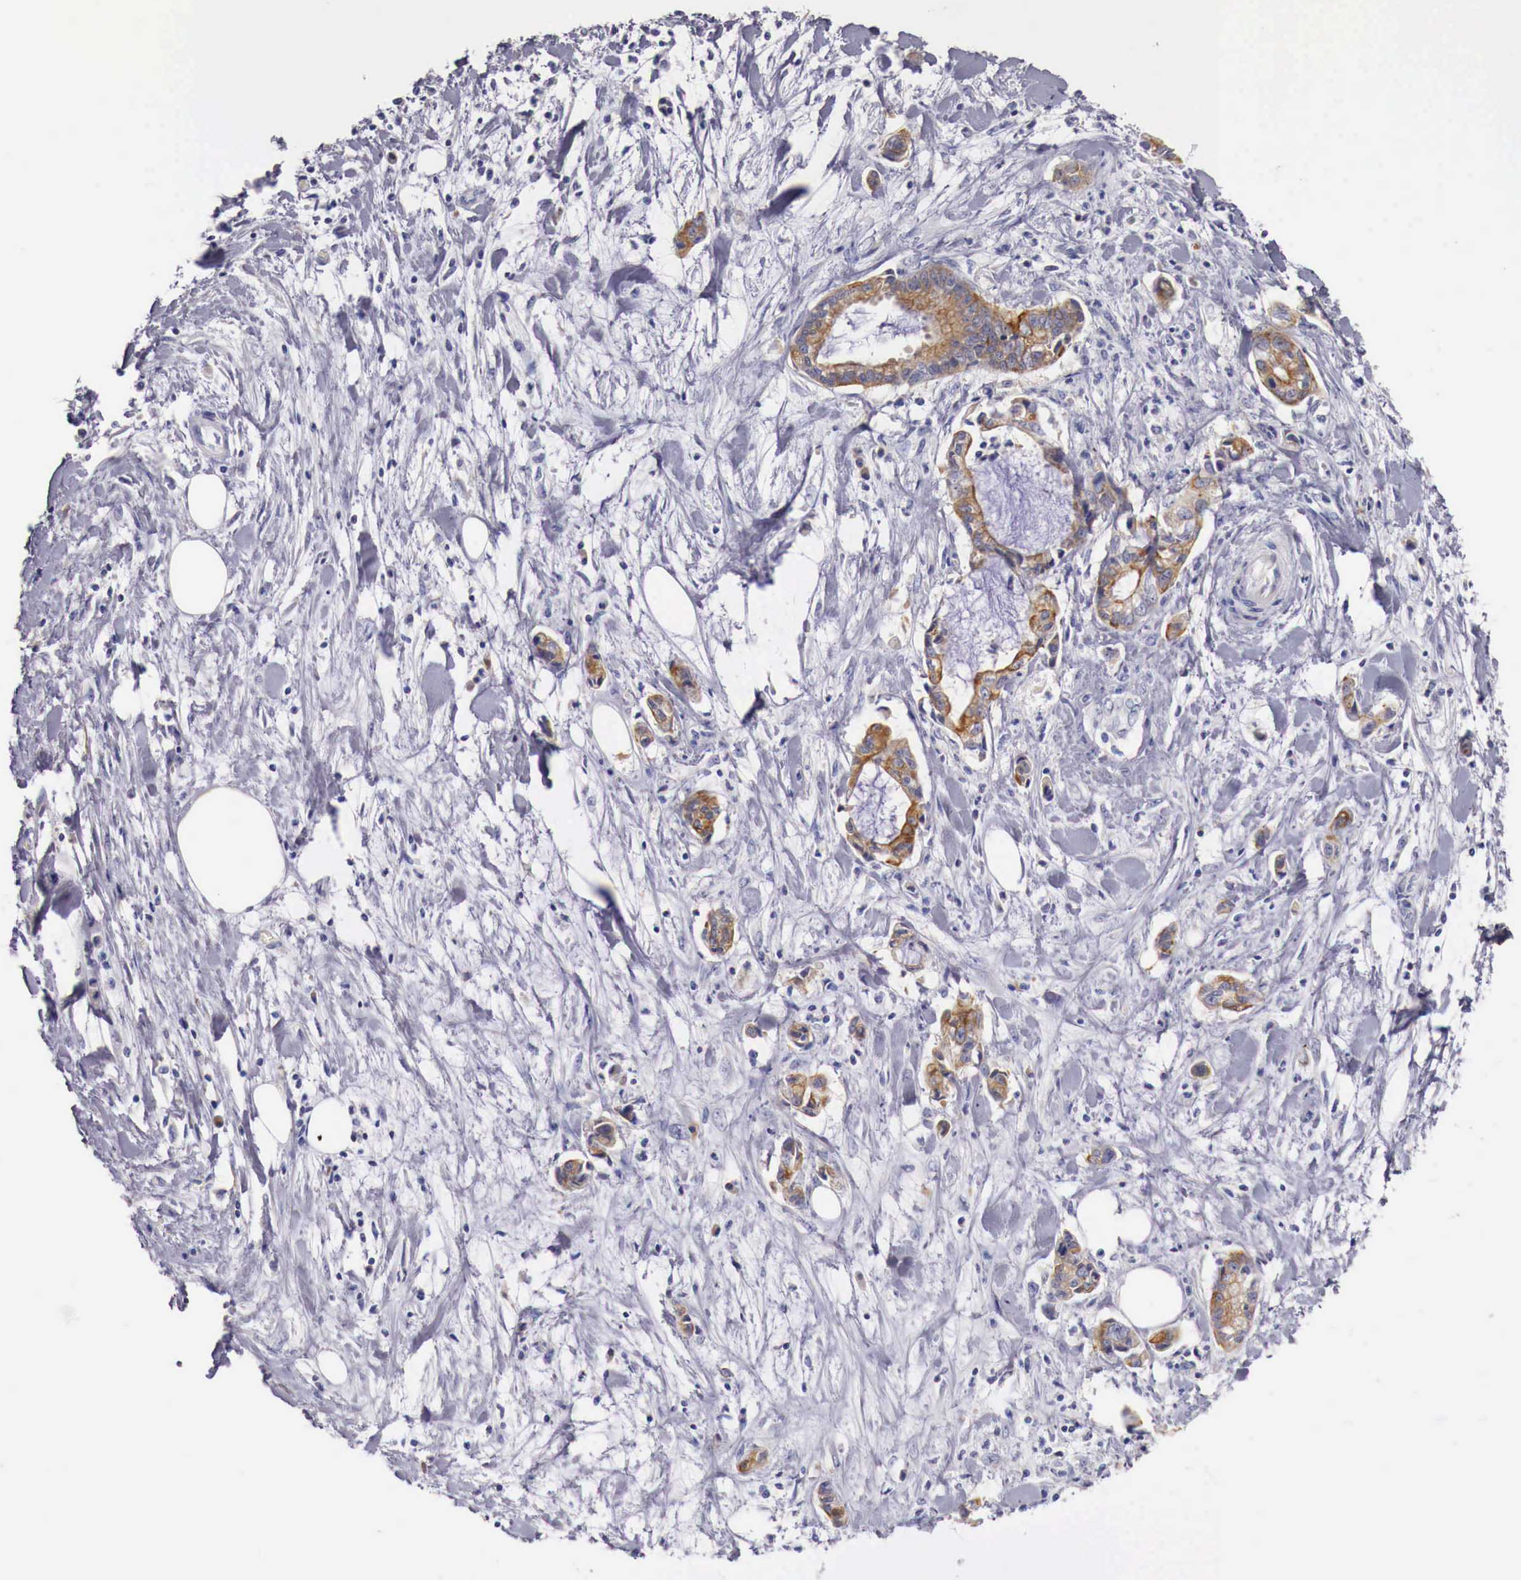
{"staining": {"intensity": "moderate", "quantity": ">75%", "location": "cytoplasmic/membranous"}, "tissue": "liver cancer", "cell_type": "Tumor cells", "image_type": "cancer", "snomed": [{"axis": "morphology", "description": "Cholangiocarcinoma"}, {"axis": "topography", "description": "Liver"}], "caption": "Protein staining by IHC shows moderate cytoplasmic/membranous expression in about >75% of tumor cells in liver cancer (cholangiocarcinoma).", "gene": "NREP", "patient": {"sex": "male", "age": 57}}